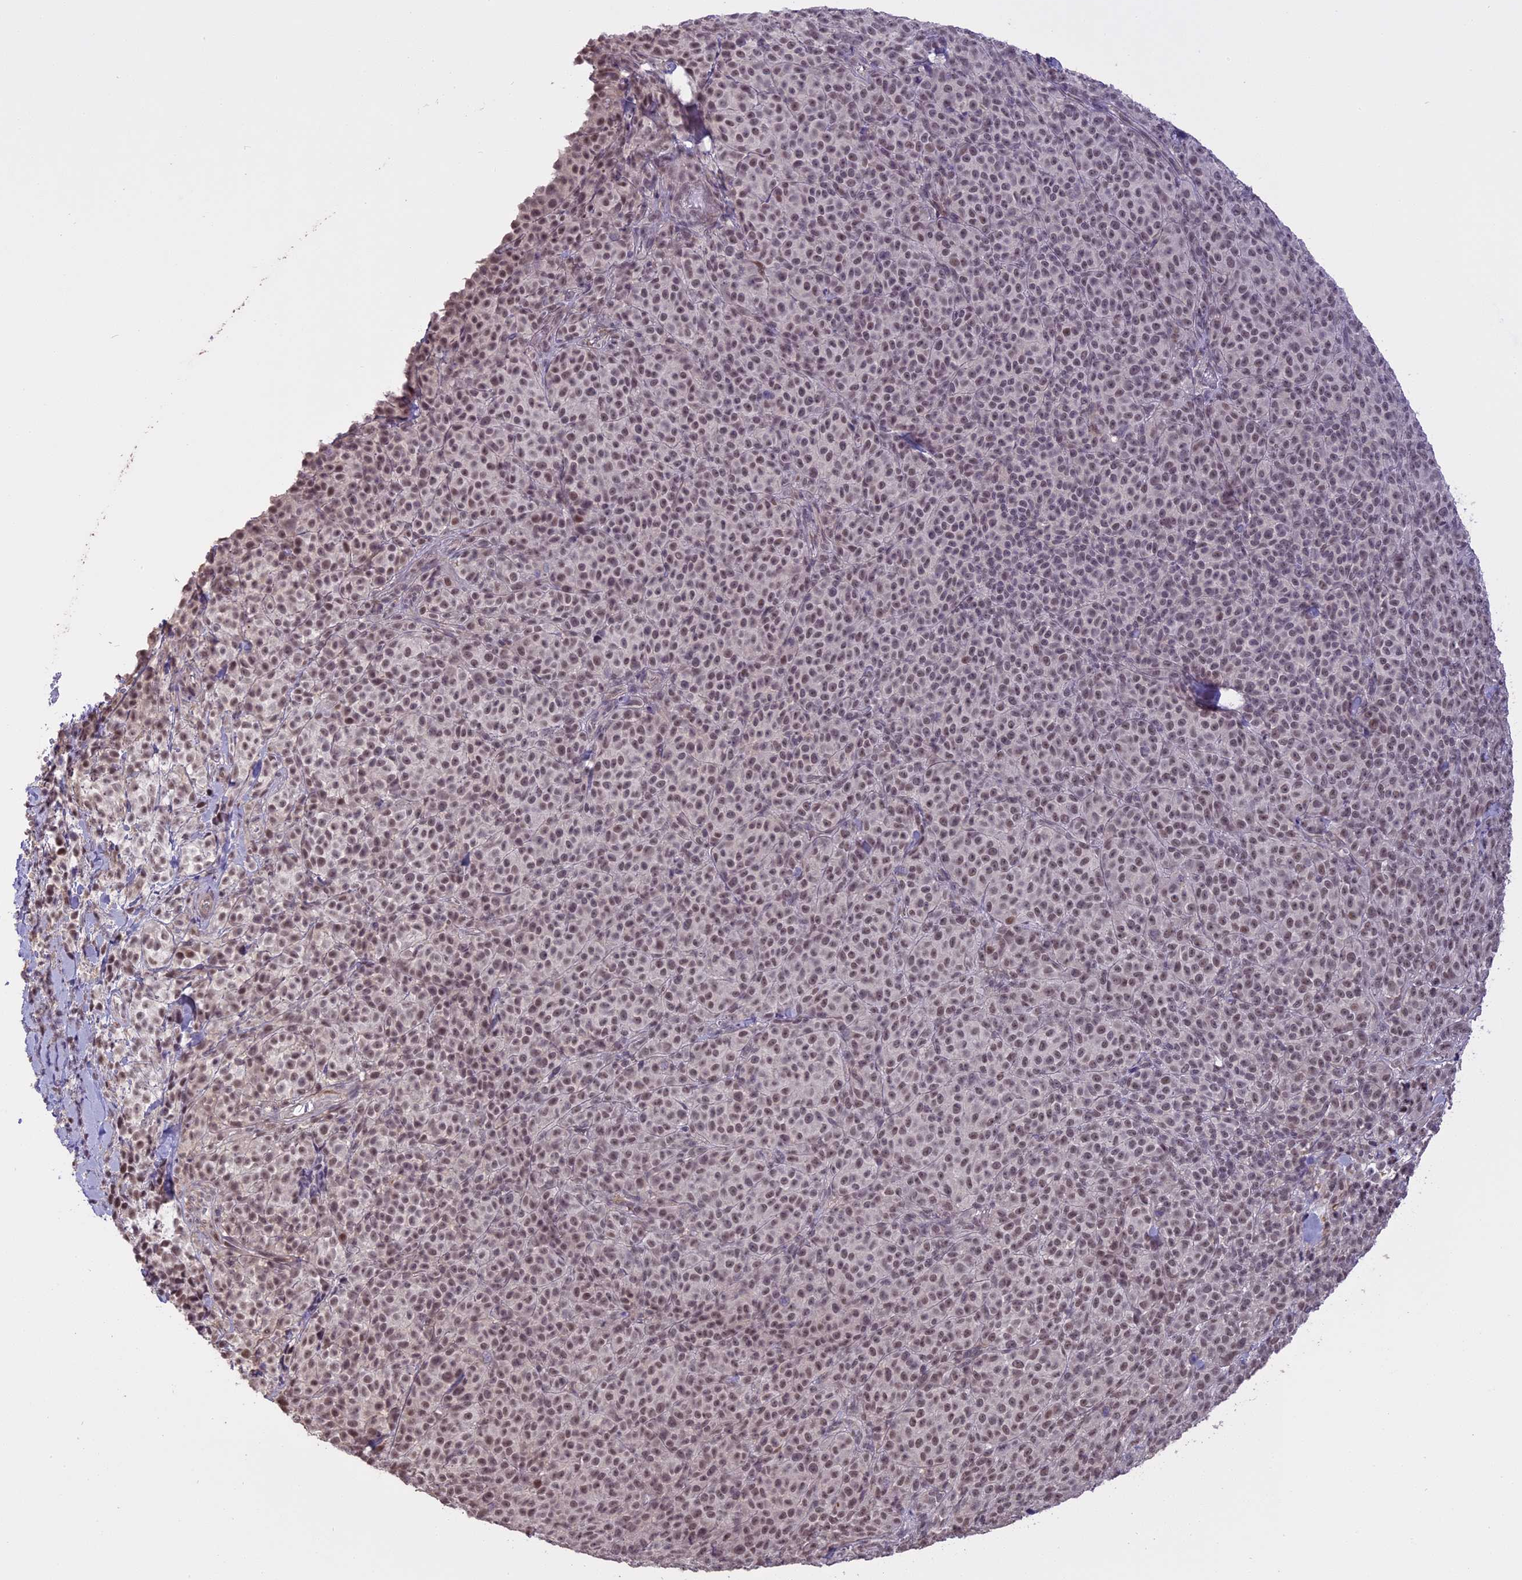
{"staining": {"intensity": "moderate", "quantity": "25%-75%", "location": "nuclear"}, "tissue": "melanoma", "cell_type": "Tumor cells", "image_type": "cancer", "snomed": [{"axis": "morphology", "description": "Normal tissue, NOS"}, {"axis": "morphology", "description": "Malignant melanoma, NOS"}, {"axis": "topography", "description": "Skin"}], "caption": "Immunohistochemistry staining of malignant melanoma, which reveals medium levels of moderate nuclear staining in approximately 25%-75% of tumor cells indicating moderate nuclear protein staining. The staining was performed using DAB (brown) for protein detection and nuclei were counterstained in hematoxylin (blue).", "gene": "TIGD7", "patient": {"sex": "female", "age": 34}}